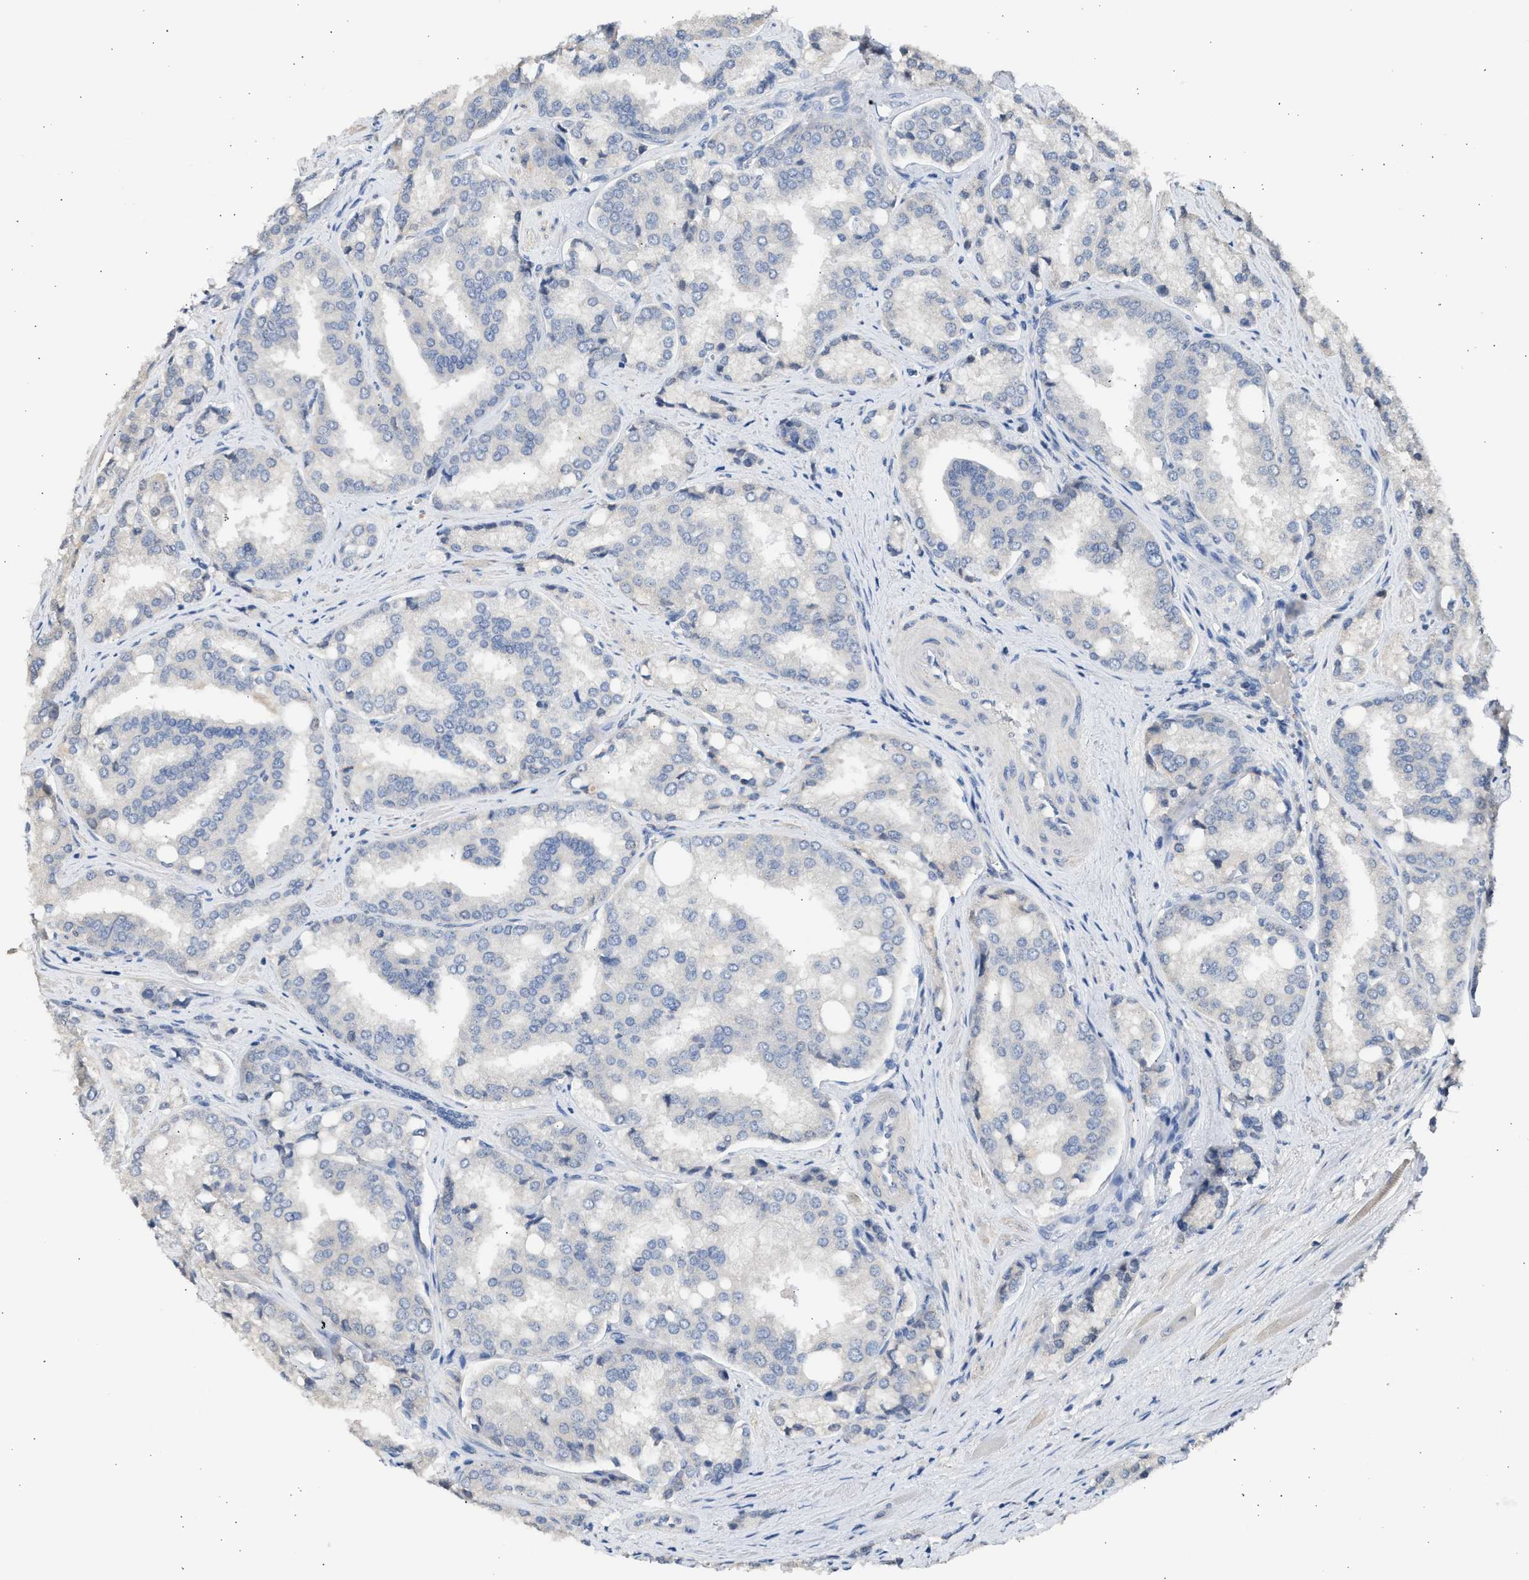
{"staining": {"intensity": "negative", "quantity": "none", "location": "none"}, "tissue": "prostate cancer", "cell_type": "Tumor cells", "image_type": "cancer", "snomed": [{"axis": "morphology", "description": "Adenocarcinoma, High grade"}, {"axis": "topography", "description": "Prostate"}], "caption": "The IHC micrograph has no significant positivity in tumor cells of prostate cancer tissue.", "gene": "SULT2A1", "patient": {"sex": "male", "age": 50}}